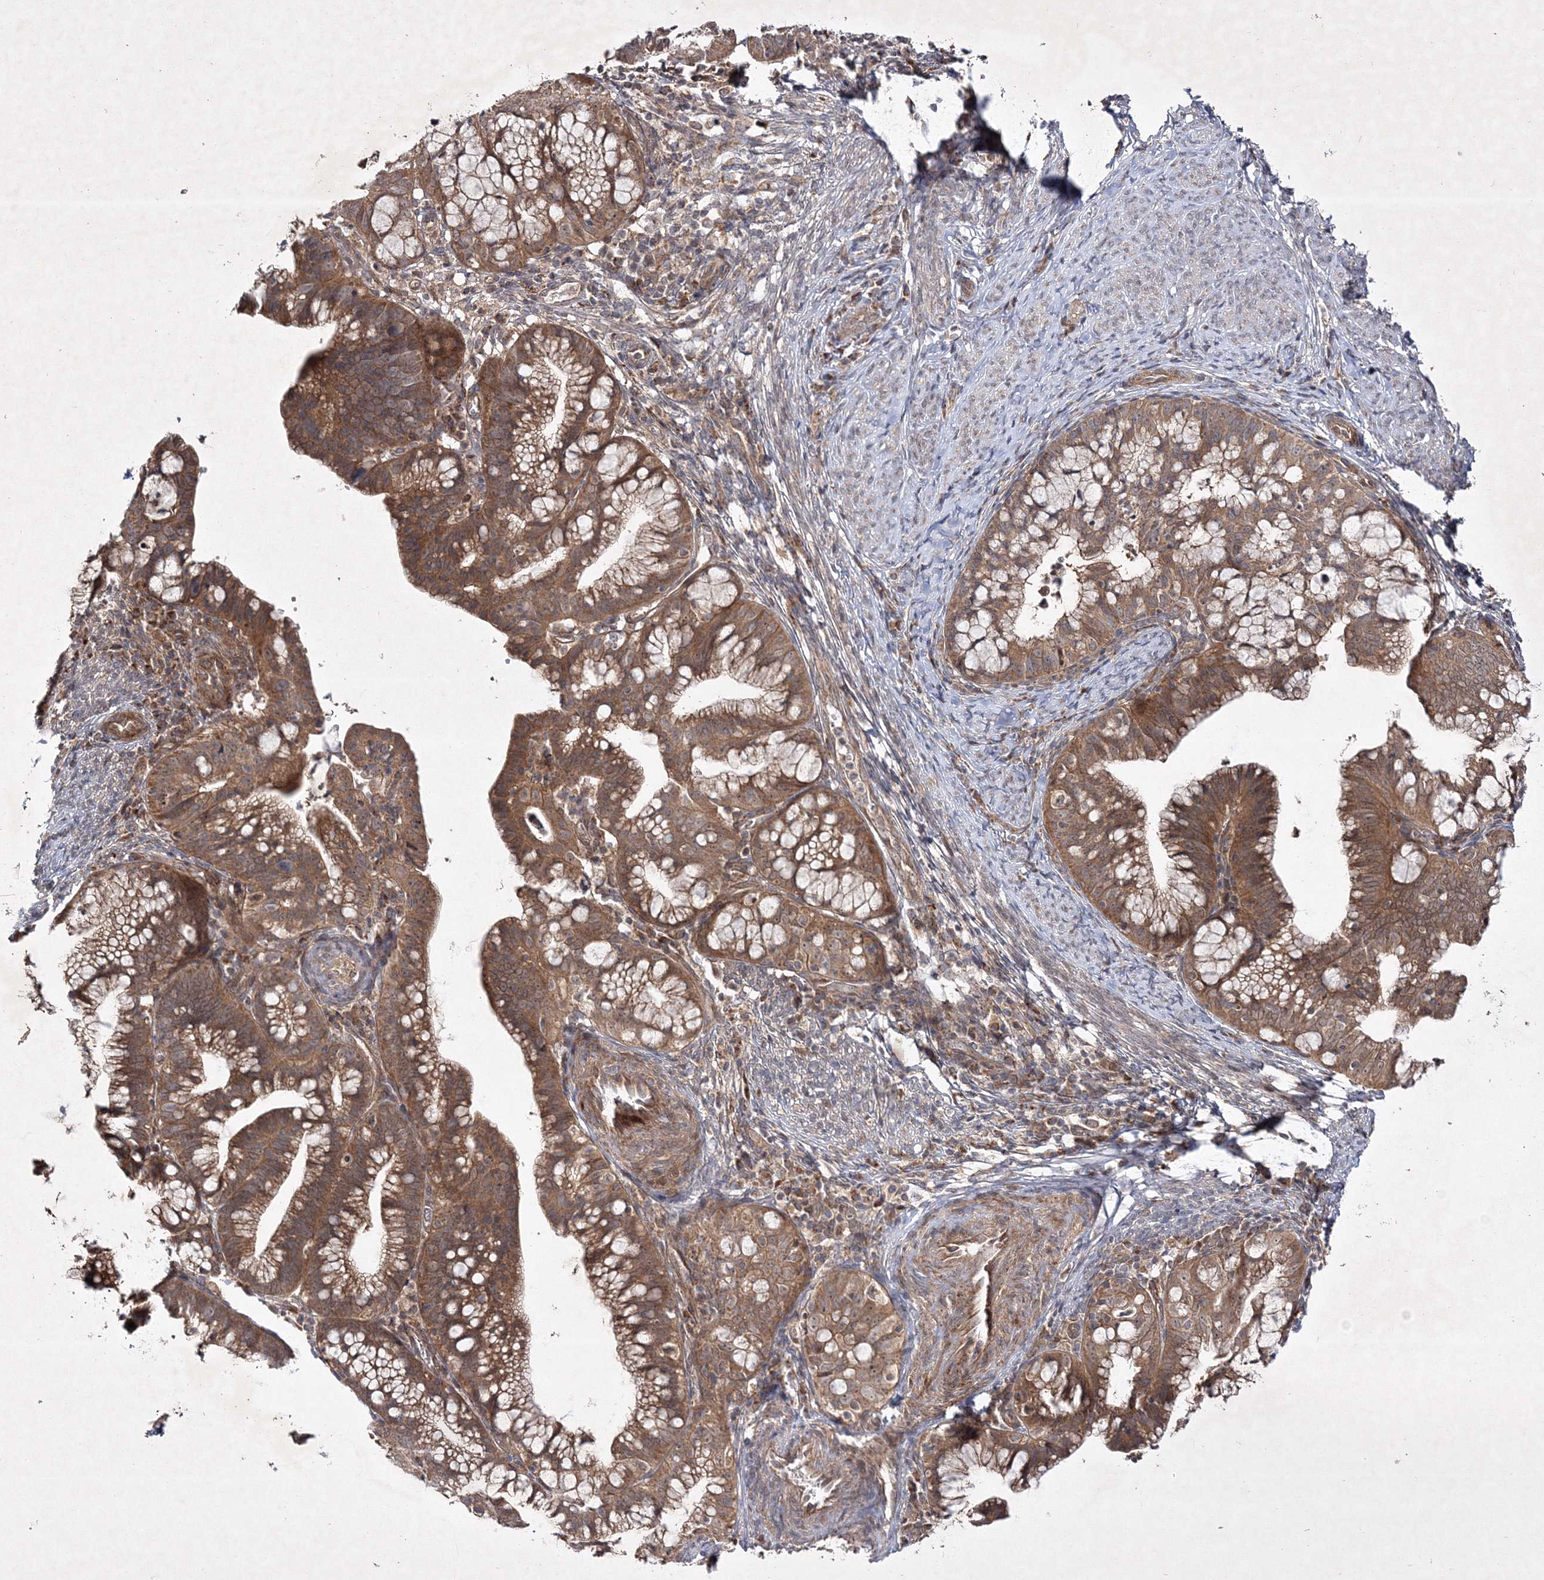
{"staining": {"intensity": "moderate", "quantity": ">75%", "location": "cytoplasmic/membranous"}, "tissue": "cervical cancer", "cell_type": "Tumor cells", "image_type": "cancer", "snomed": [{"axis": "morphology", "description": "Adenocarcinoma, NOS"}, {"axis": "topography", "description": "Cervix"}], "caption": "Cervical cancer stained with immunohistochemistry (IHC) reveals moderate cytoplasmic/membranous staining in about >75% of tumor cells.", "gene": "SCRN3", "patient": {"sex": "female", "age": 36}}